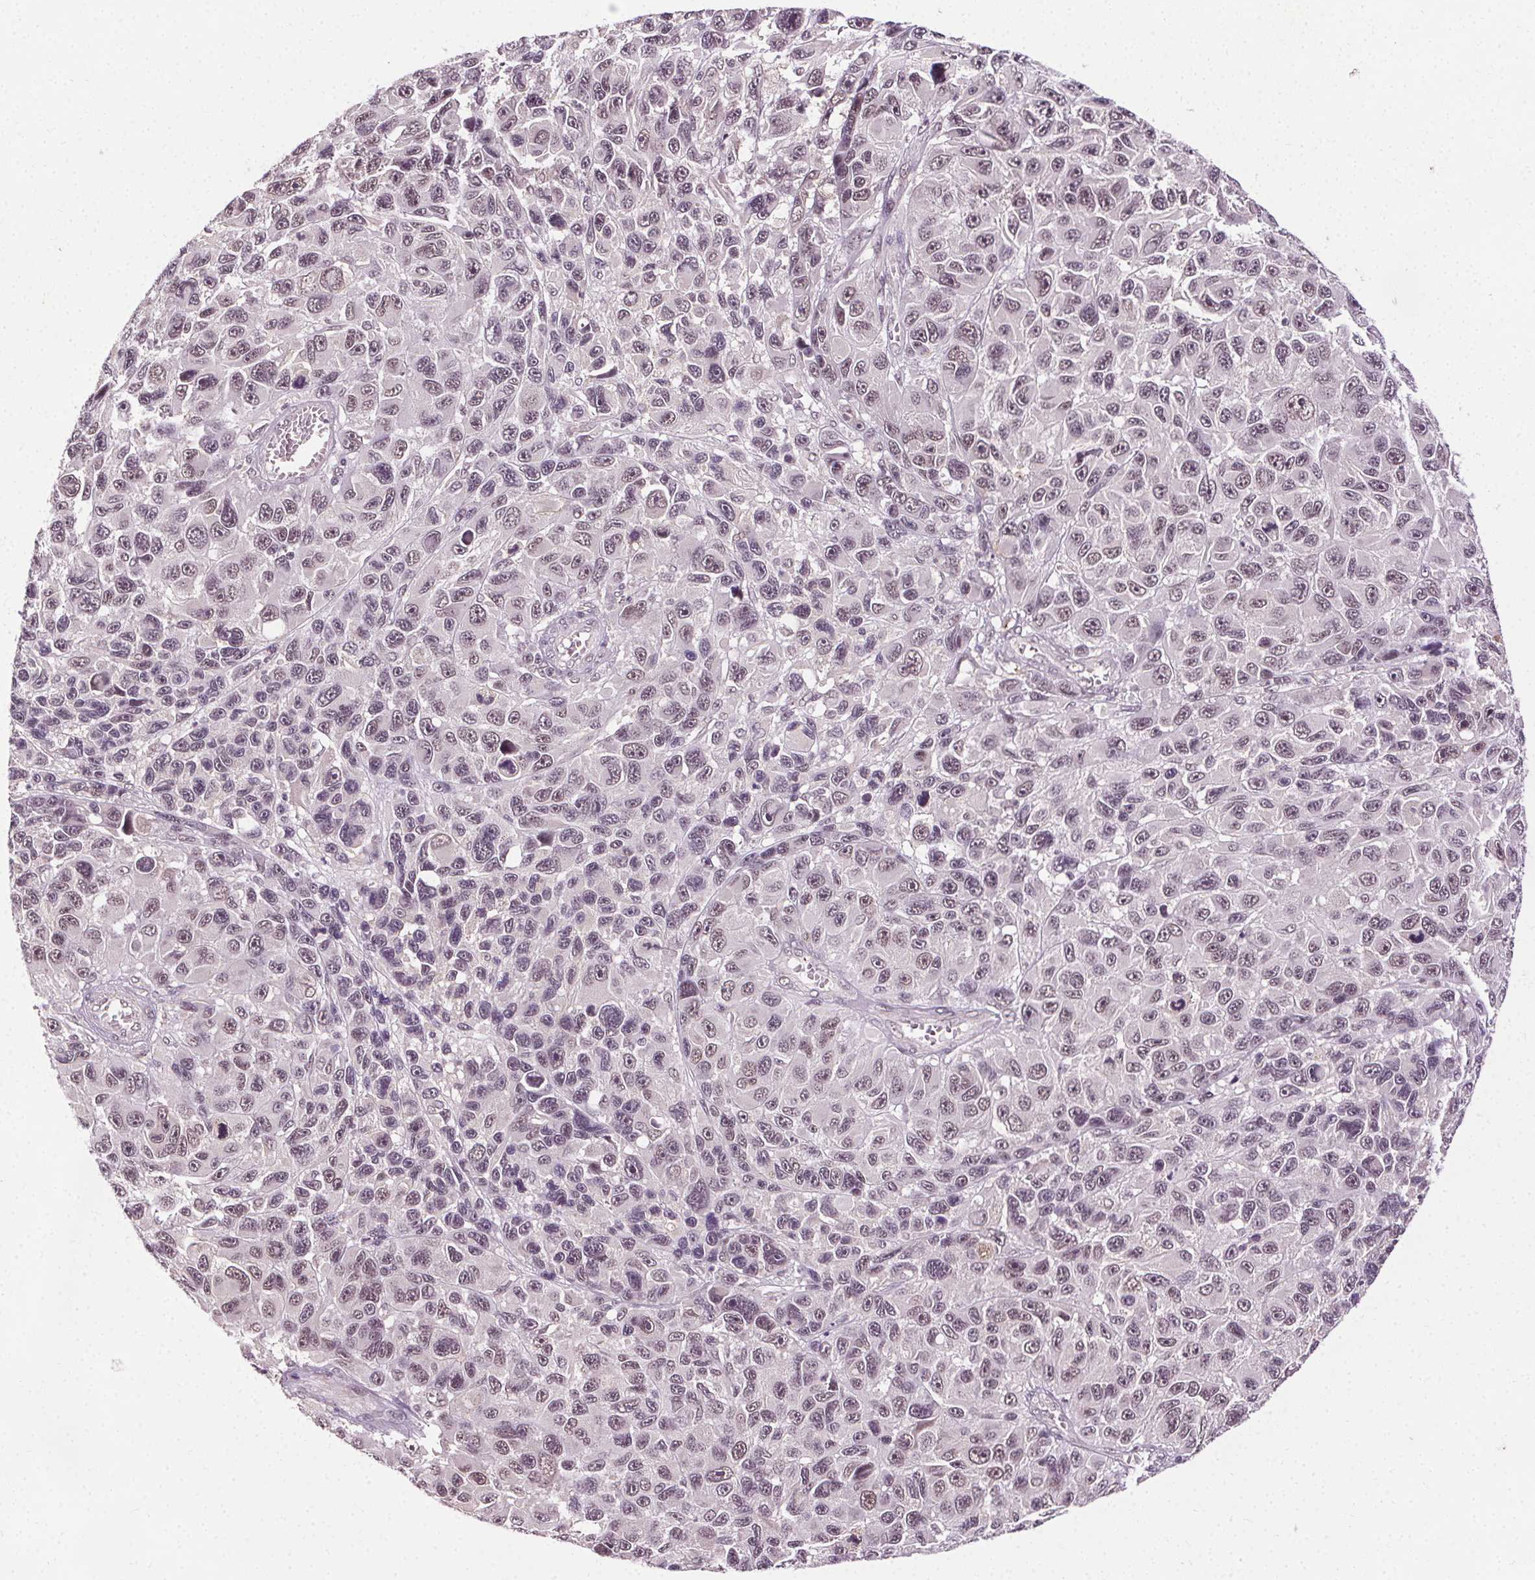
{"staining": {"intensity": "moderate", "quantity": ">75%", "location": "nuclear"}, "tissue": "melanoma", "cell_type": "Tumor cells", "image_type": "cancer", "snomed": [{"axis": "morphology", "description": "Malignant melanoma, NOS"}, {"axis": "topography", "description": "Skin"}], "caption": "An image of human malignant melanoma stained for a protein shows moderate nuclear brown staining in tumor cells.", "gene": "MED6", "patient": {"sex": "male", "age": 53}}